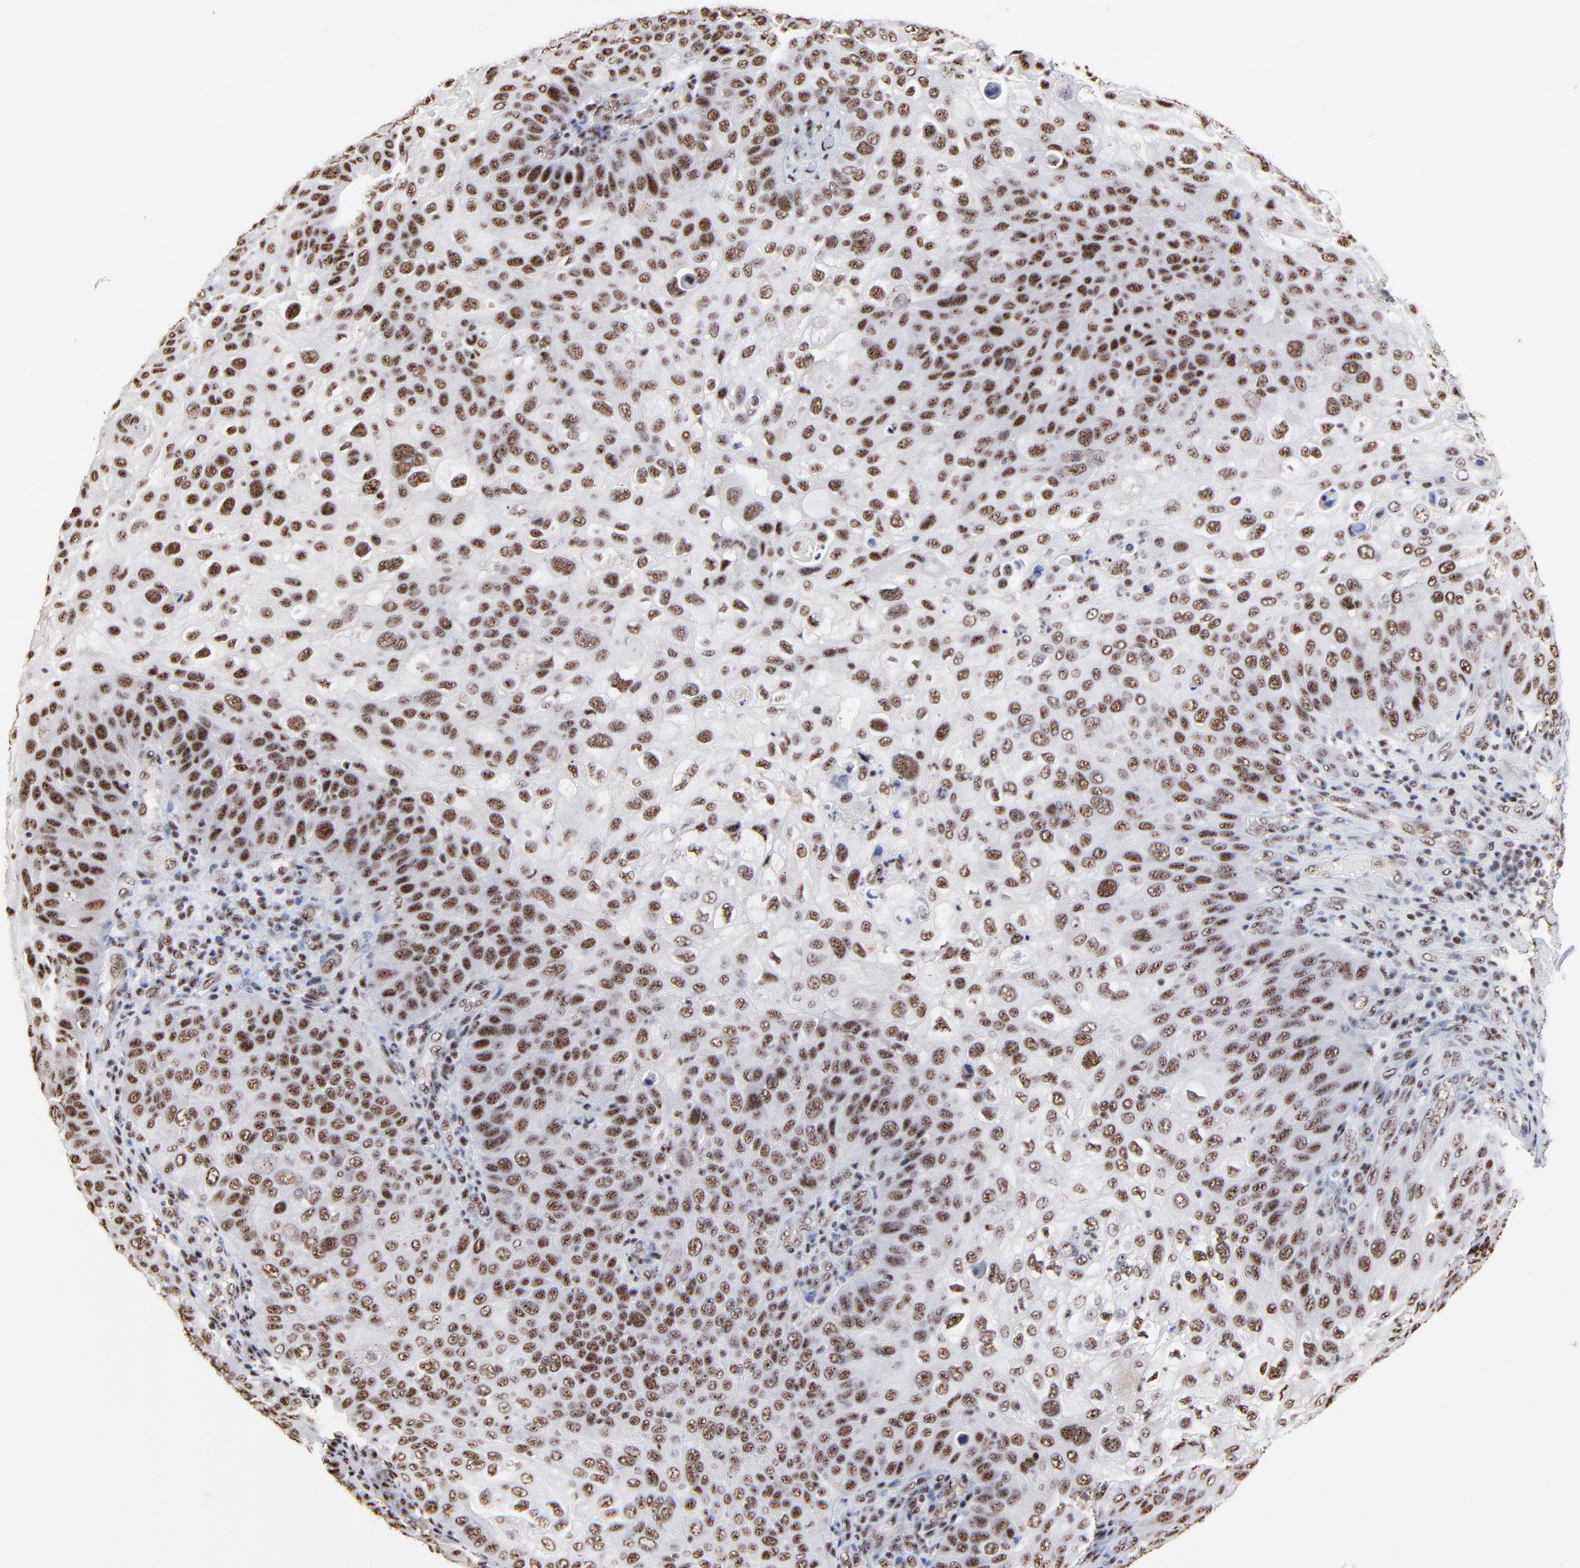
{"staining": {"intensity": "moderate", "quantity": ">75%", "location": "nuclear"}, "tissue": "skin cancer", "cell_type": "Tumor cells", "image_type": "cancer", "snomed": [{"axis": "morphology", "description": "Squamous cell carcinoma, NOS"}, {"axis": "topography", "description": "Skin"}], "caption": "High-magnification brightfield microscopy of squamous cell carcinoma (skin) stained with DAB (3,3'-diaminobenzidine) (brown) and counterstained with hematoxylin (blue). tumor cells exhibit moderate nuclear expression is identified in about>75% of cells. (brown staining indicates protein expression, while blue staining denotes nuclei).", "gene": "MBD4", "patient": {"sex": "male", "age": 87}}